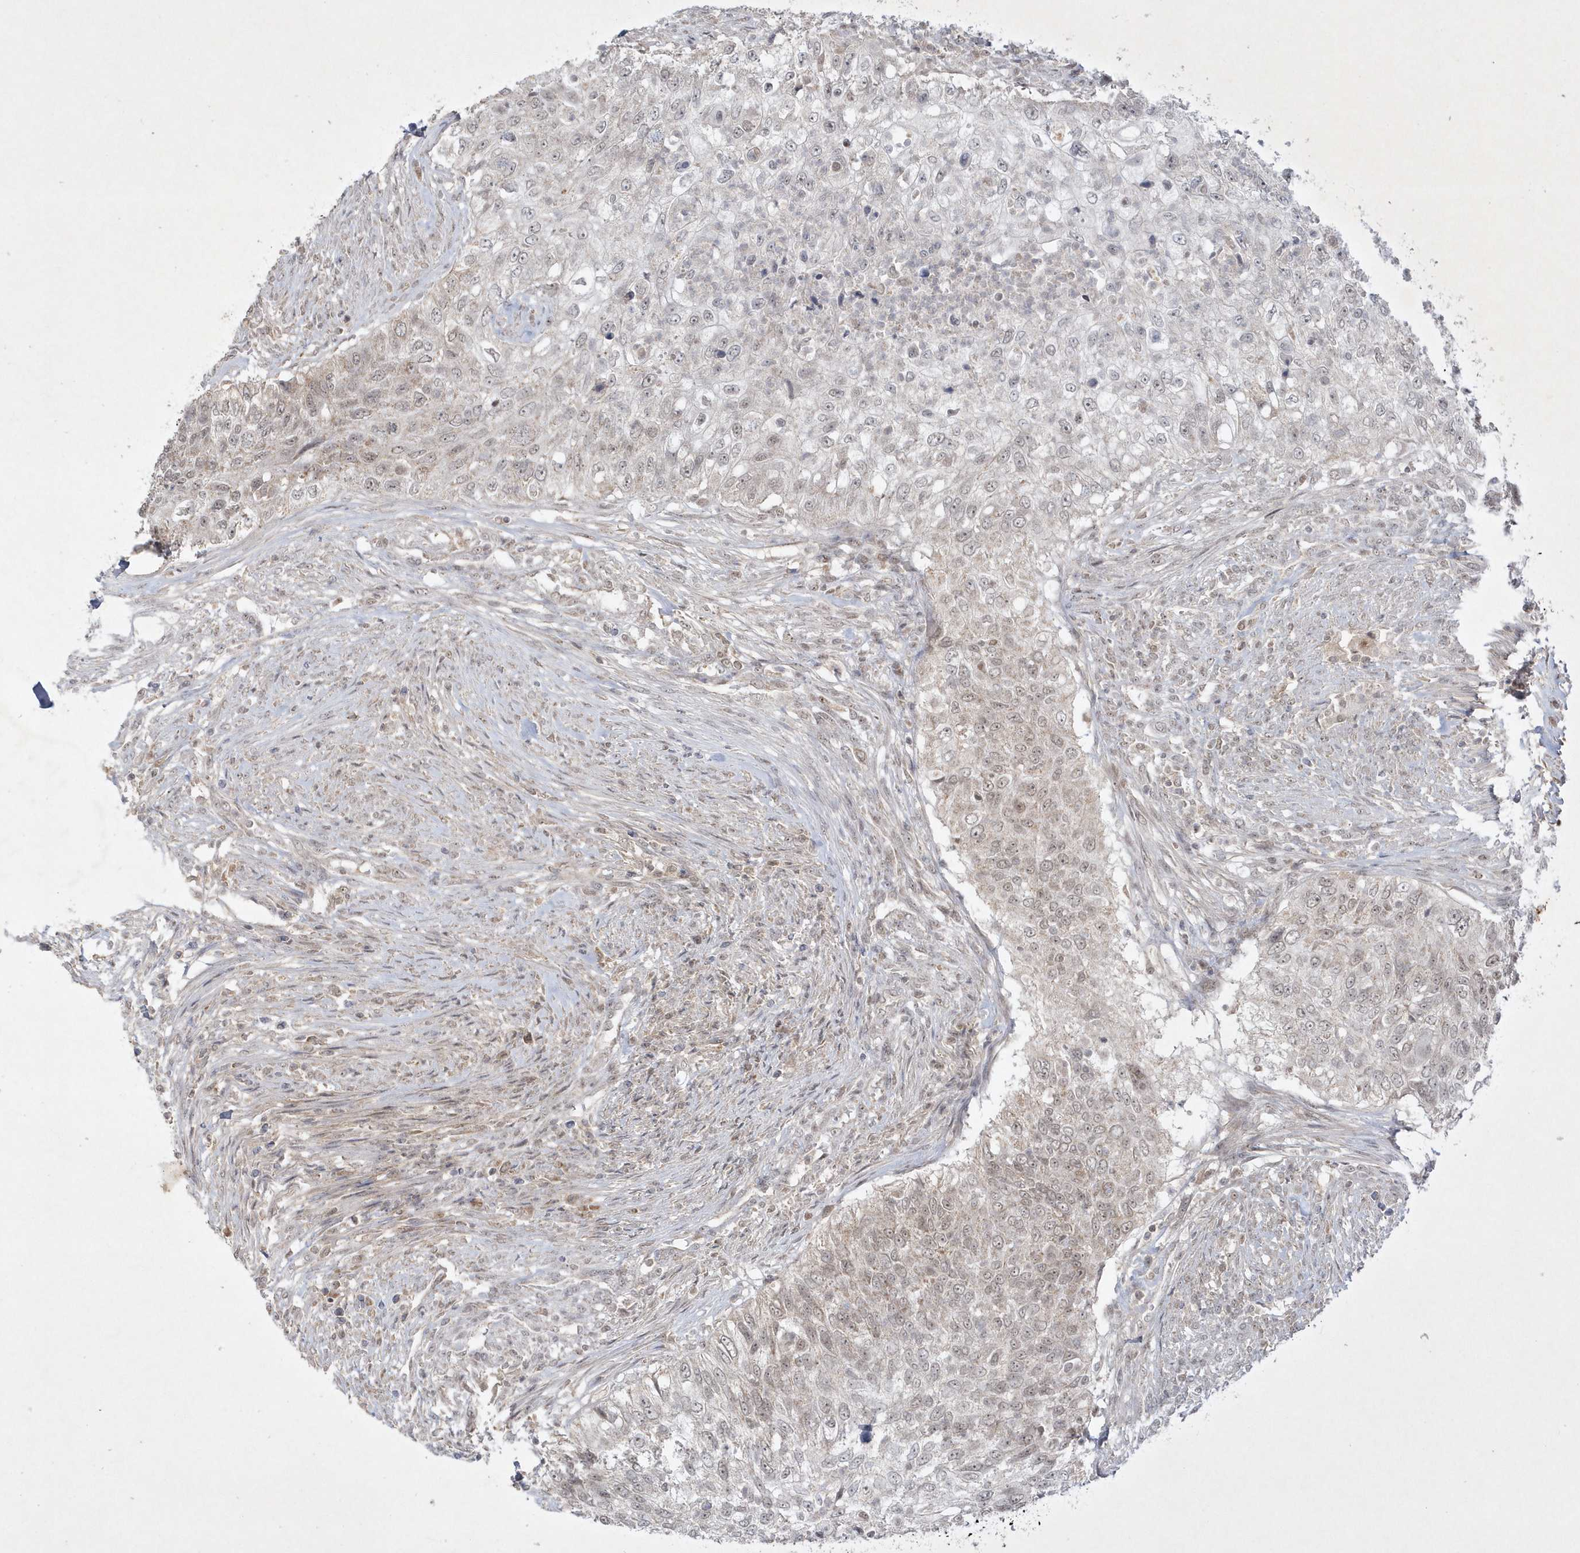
{"staining": {"intensity": "weak", "quantity": "<25%", "location": "nuclear"}, "tissue": "urothelial cancer", "cell_type": "Tumor cells", "image_type": "cancer", "snomed": [{"axis": "morphology", "description": "Urothelial carcinoma, High grade"}, {"axis": "topography", "description": "Urinary bladder"}], "caption": "Immunohistochemistry image of human high-grade urothelial carcinoma stained for a protein (brown), which shows no staining in tumor cells.", "gene": "CPSF3", "patient": {"sex": "female", "age": 60}}